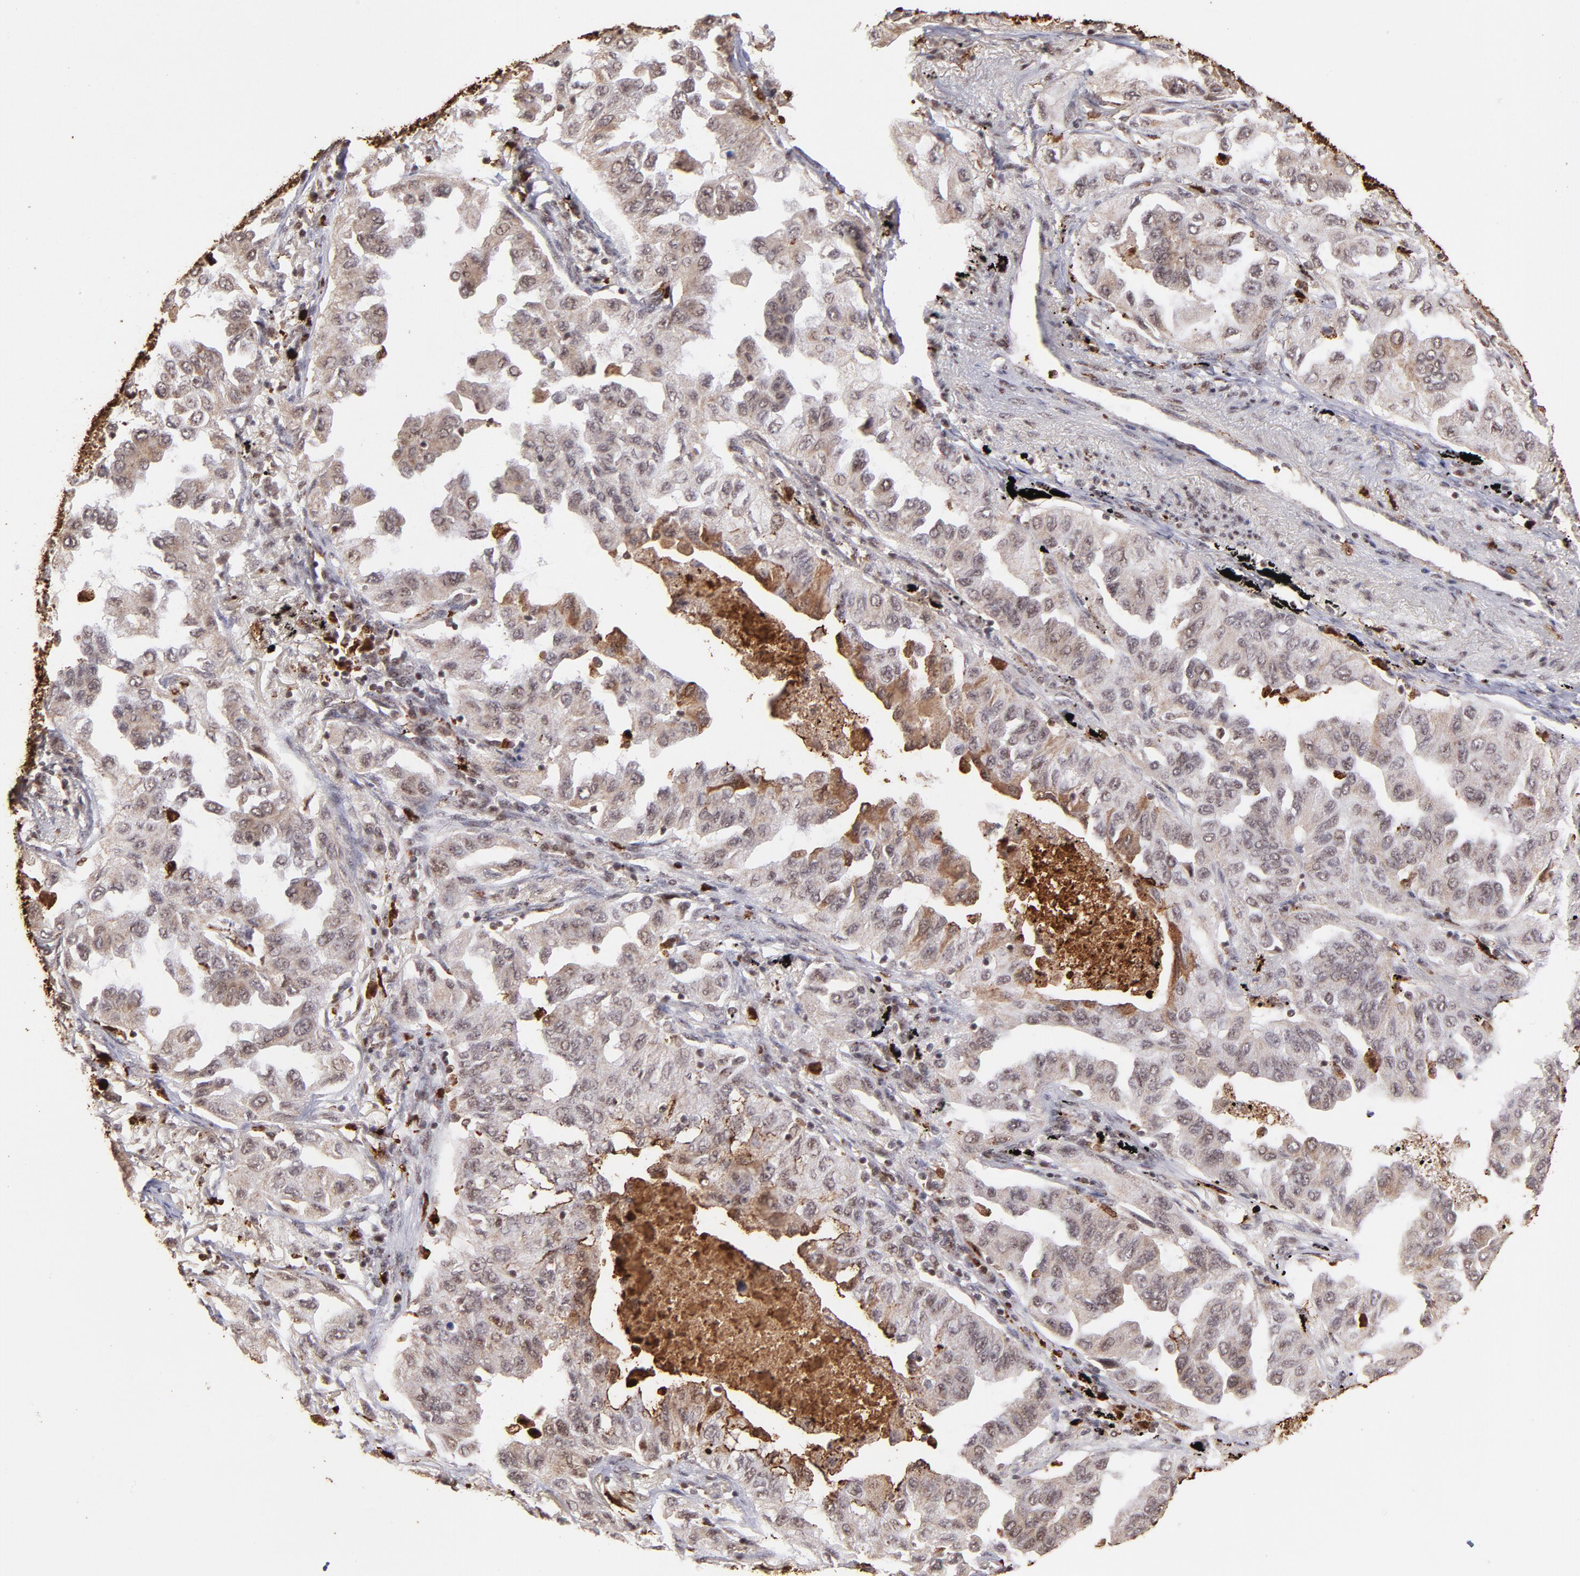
{"staining": {"intensity": "weak", "quantity": ">75%", "location": "cytoplasmic/membranous,nuclear"}, "tissue": "lung cancer", "cell_type": "Tumor cells", "image_type": "cancer", "snomed": [{"axis": "morphology", "description": "Adenocarcinoma, NOS"}, {"axis": "topography", "description": "Lung"}], "caption": "This micrograph reveals immunohistochemistry (IHC) staining of human lung cancer, with low weak cytoplasmic/membranous and nuclear positivity in approximately >75% of tumor cells.", "gene": "ZFX", "patient": {"sex": "female", "age": 65}}